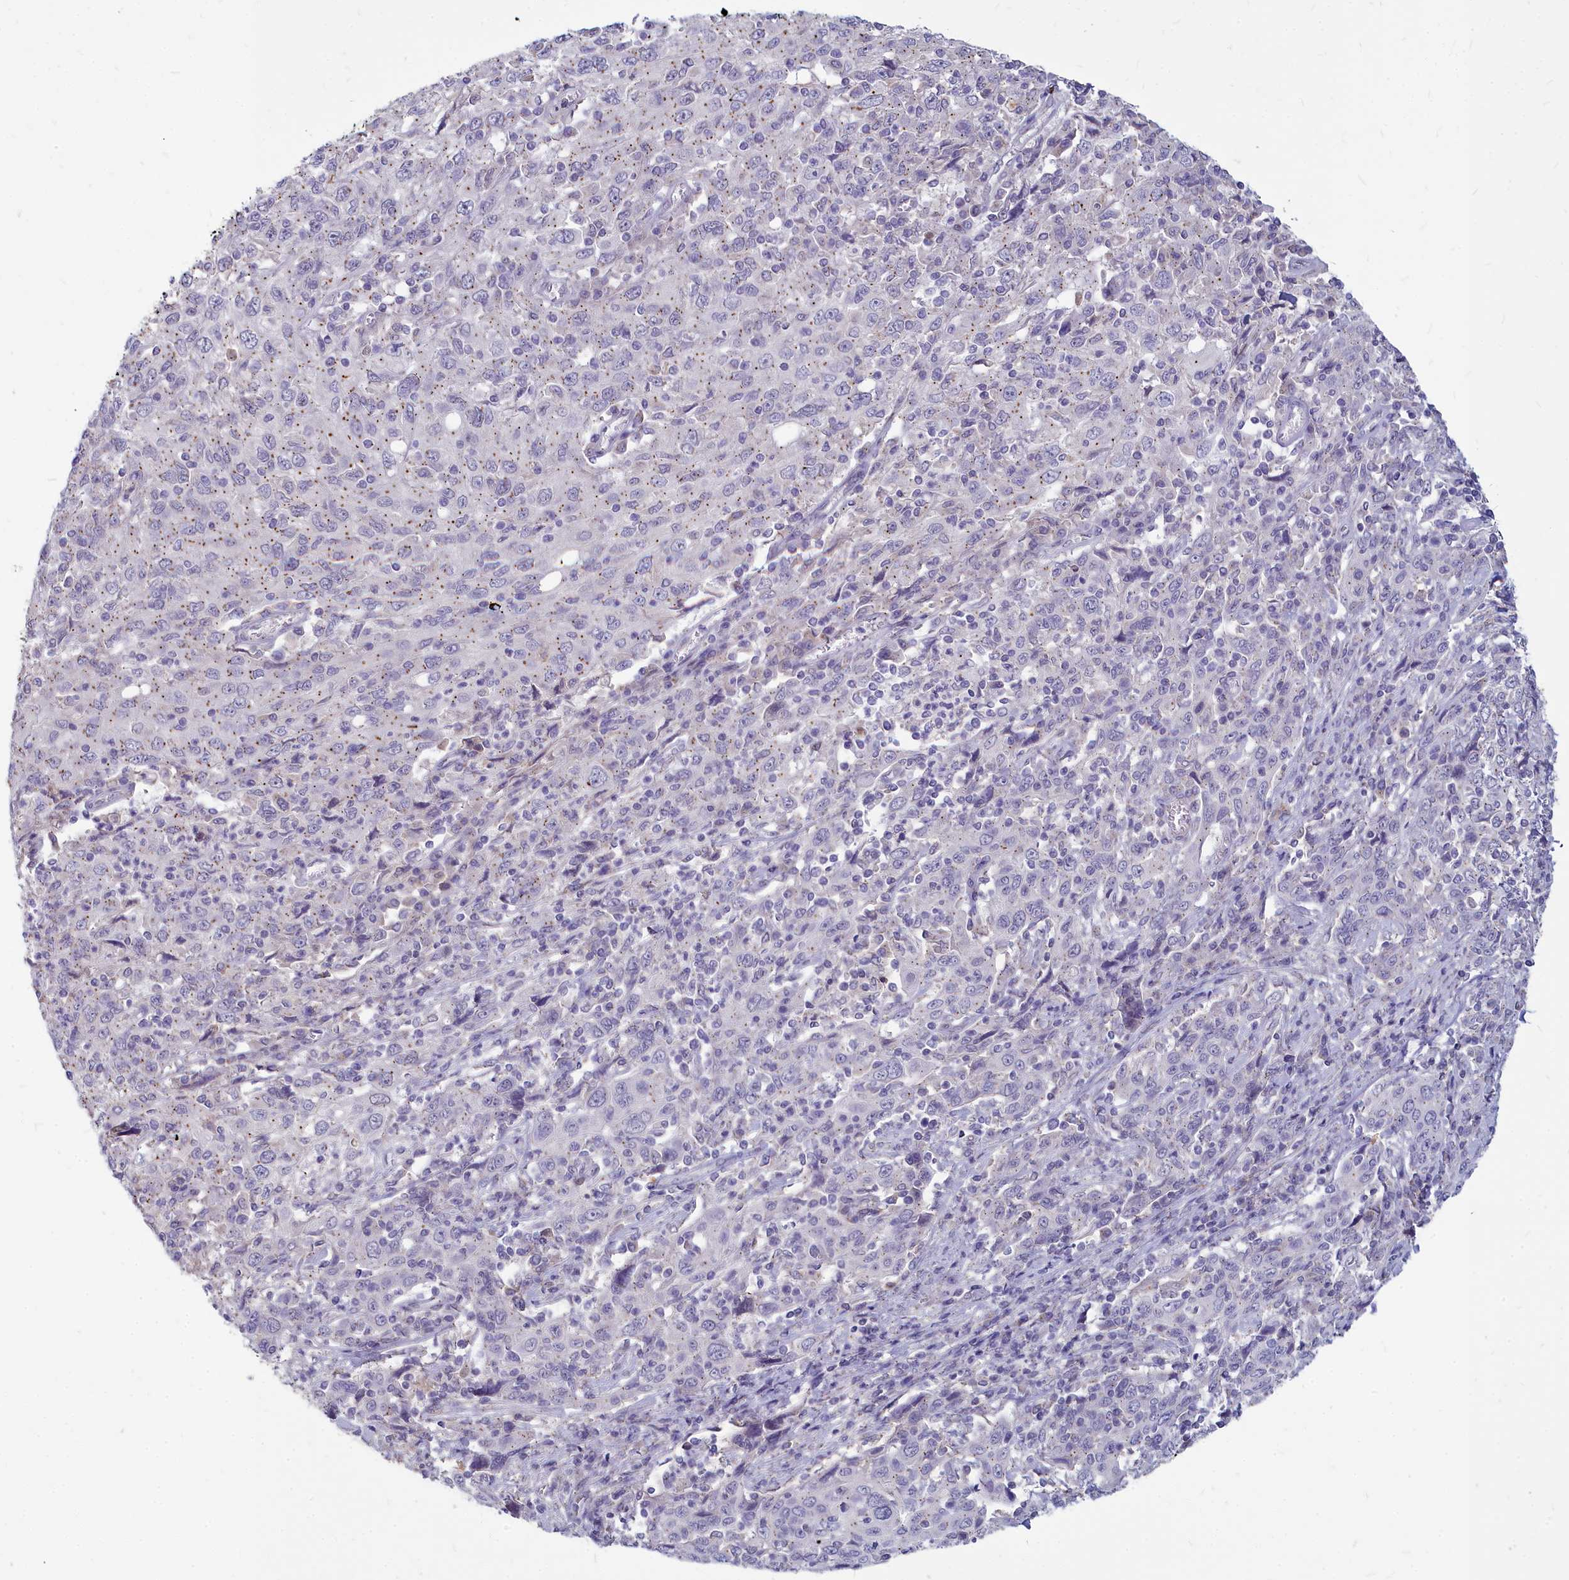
{"staining": {"intensity": "weak", "quantity": "<25%", "location": "cytoplasmic/membranous"}, "tissue": "cervical cancer", "cell_type": "Tumor cells", "image_type": "cancer", "snomed": [{"axis": "morphology", "description": "Squamous cell carcinoma, NOS"}, {"axis": "topography", "description": "Cervix"}], "caption": "A histopathology image of cervical cancer (squamous cell carcinoma) stained for a protein shows no brown staining in tumor cells.", "gene": "NOXA1", "patient": {"sex": "female", "age": 46}}